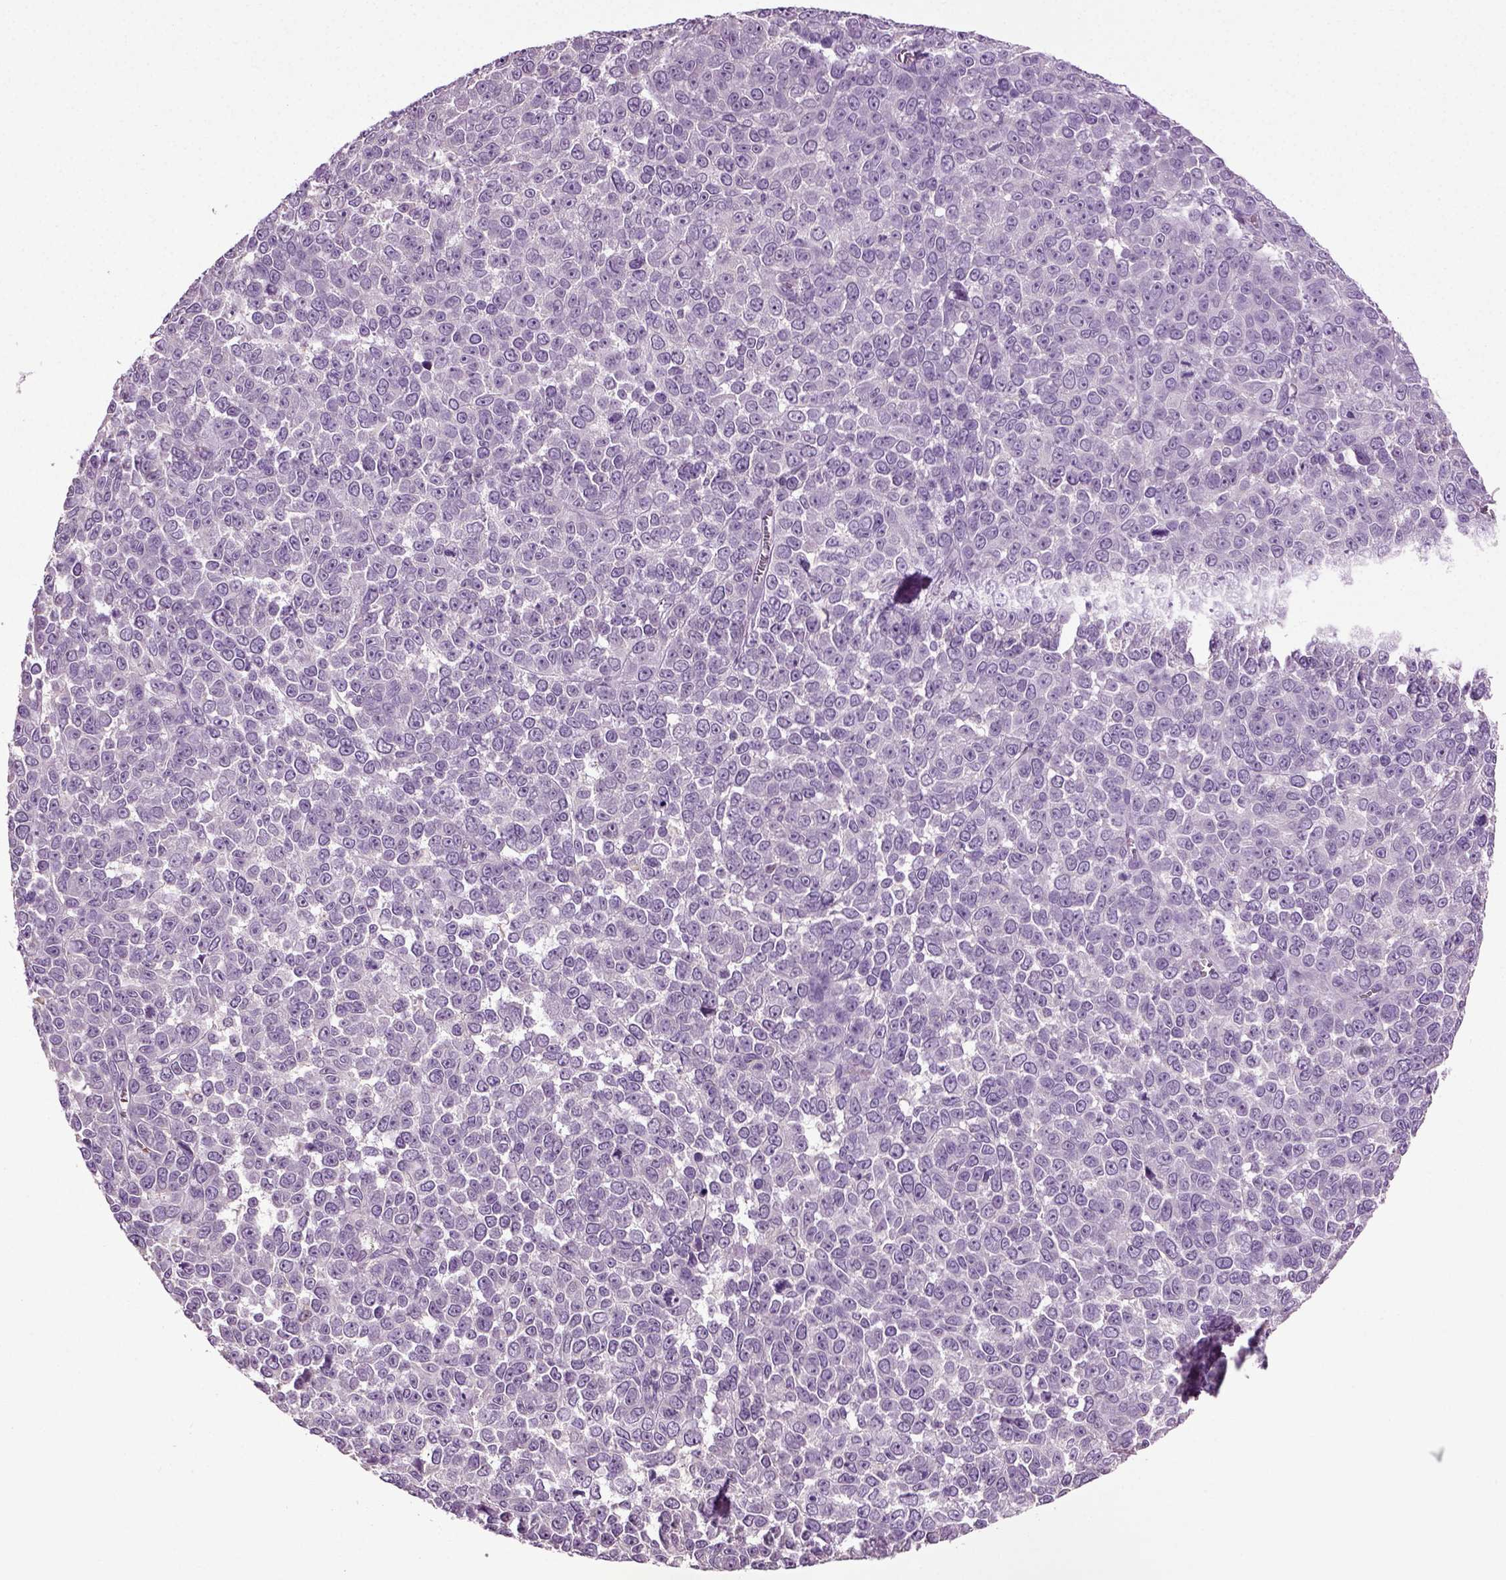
{"staining": {"intensity": "negative", "quantity": "none", "location": "none"}, "tissue": "melanoma", "cell_type": "Tumor cells", "image_type": "cancer", "snomed": [{"axis": "morphology", "description": "Malignant melanoma, NOS"}, {"axis": "topography", "description": "Skin"}], "caption": "This is an immunohistochemistry image of human melanoma. There is no staining in tumor cells.", "gene": "DEFB118", "patient": {"sex": "female", "age": 95}}